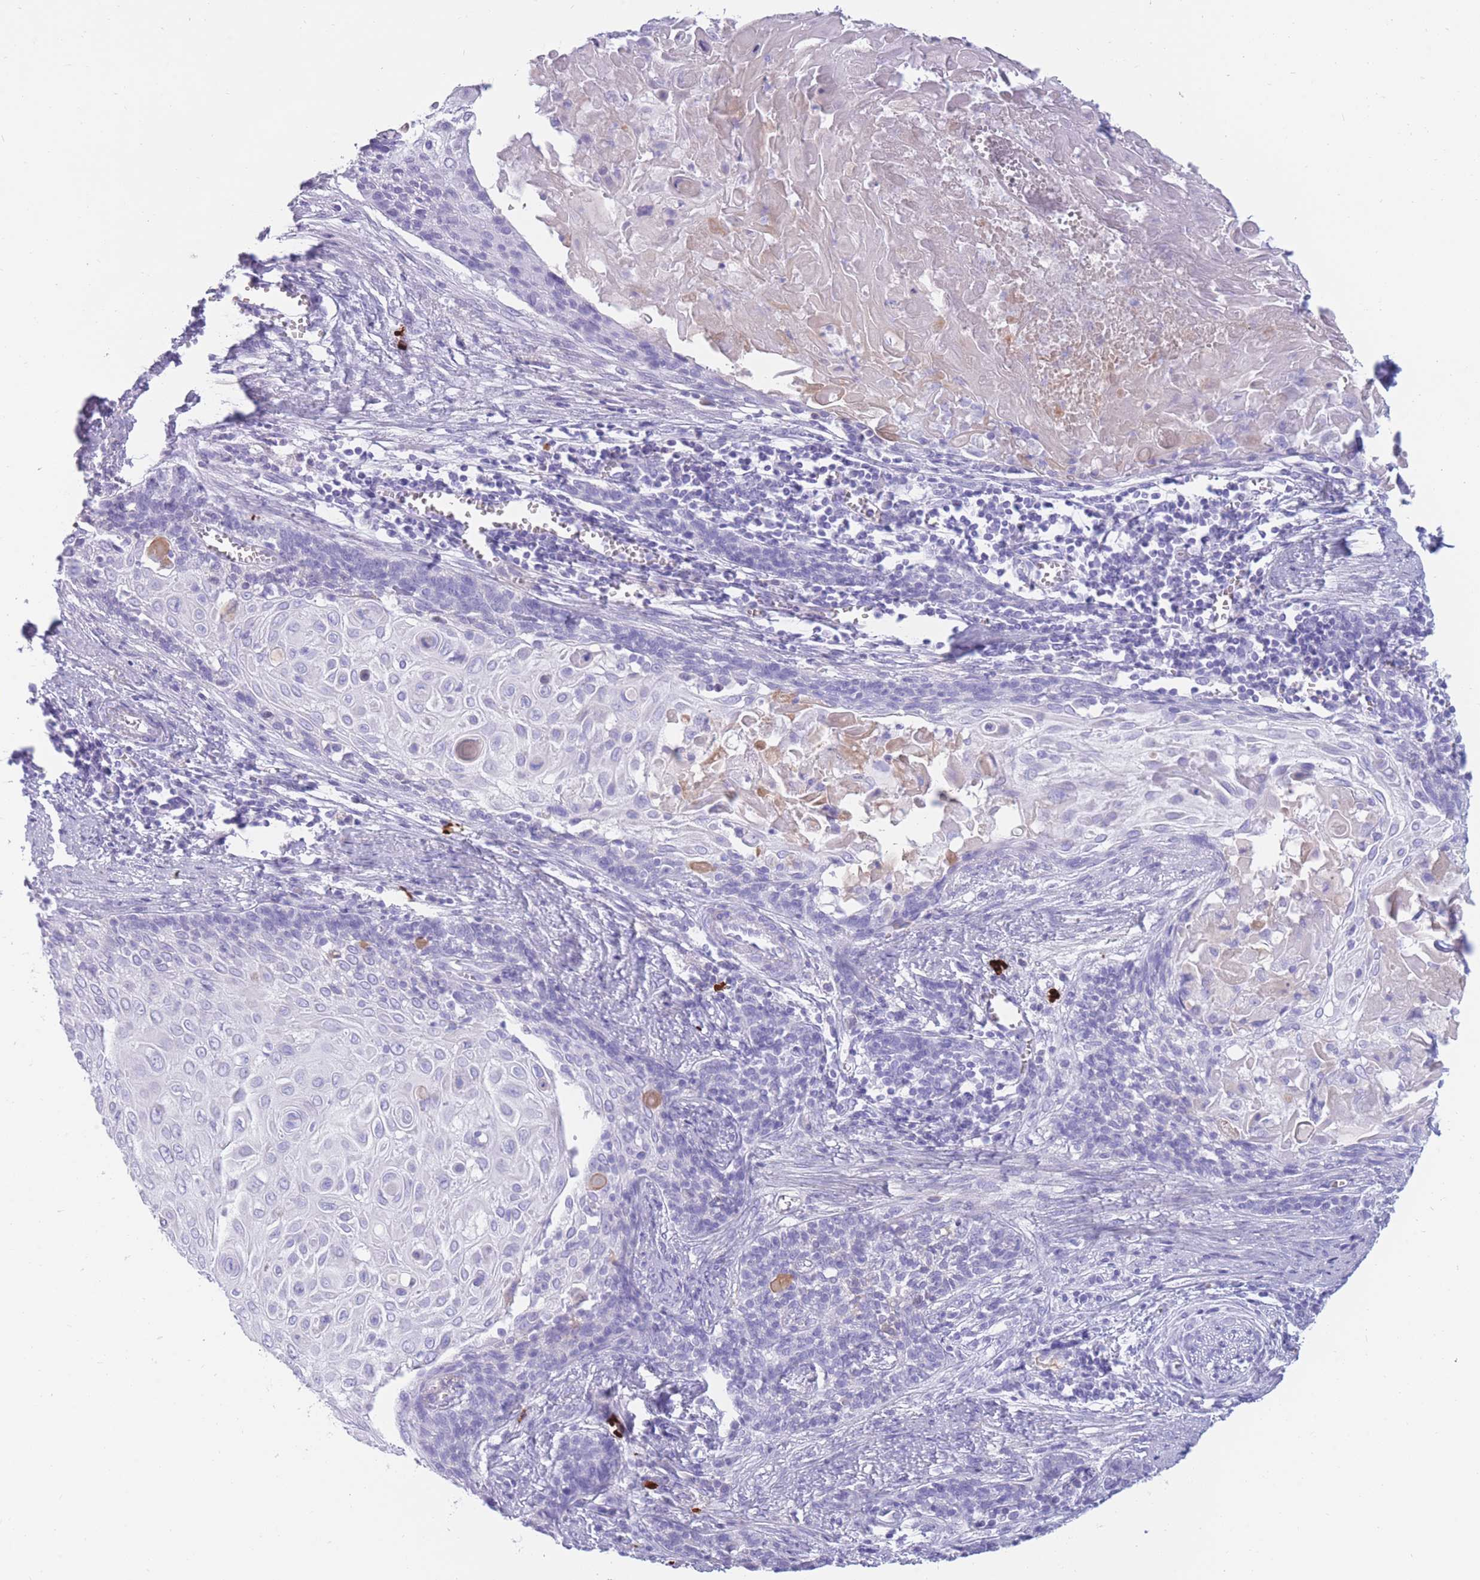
{"staining": {"intensity": "negative", "quantity": "none", "location": "none"}, "tissue": "cervical cancer", "cell_type": "Tumor cells", "image_type": "cancer", "snomed": [{"axis": "morphology", "description": "Squamous cell carcinoma, NOS"}, {"axis": "topography", "description": "Cervix"}], "caption": "Micrograph shows no significant protein expression in tumor cells of cervical cancer.", "gene": "TNFSF11", "patient": {"sex": "female", "age": 39}}